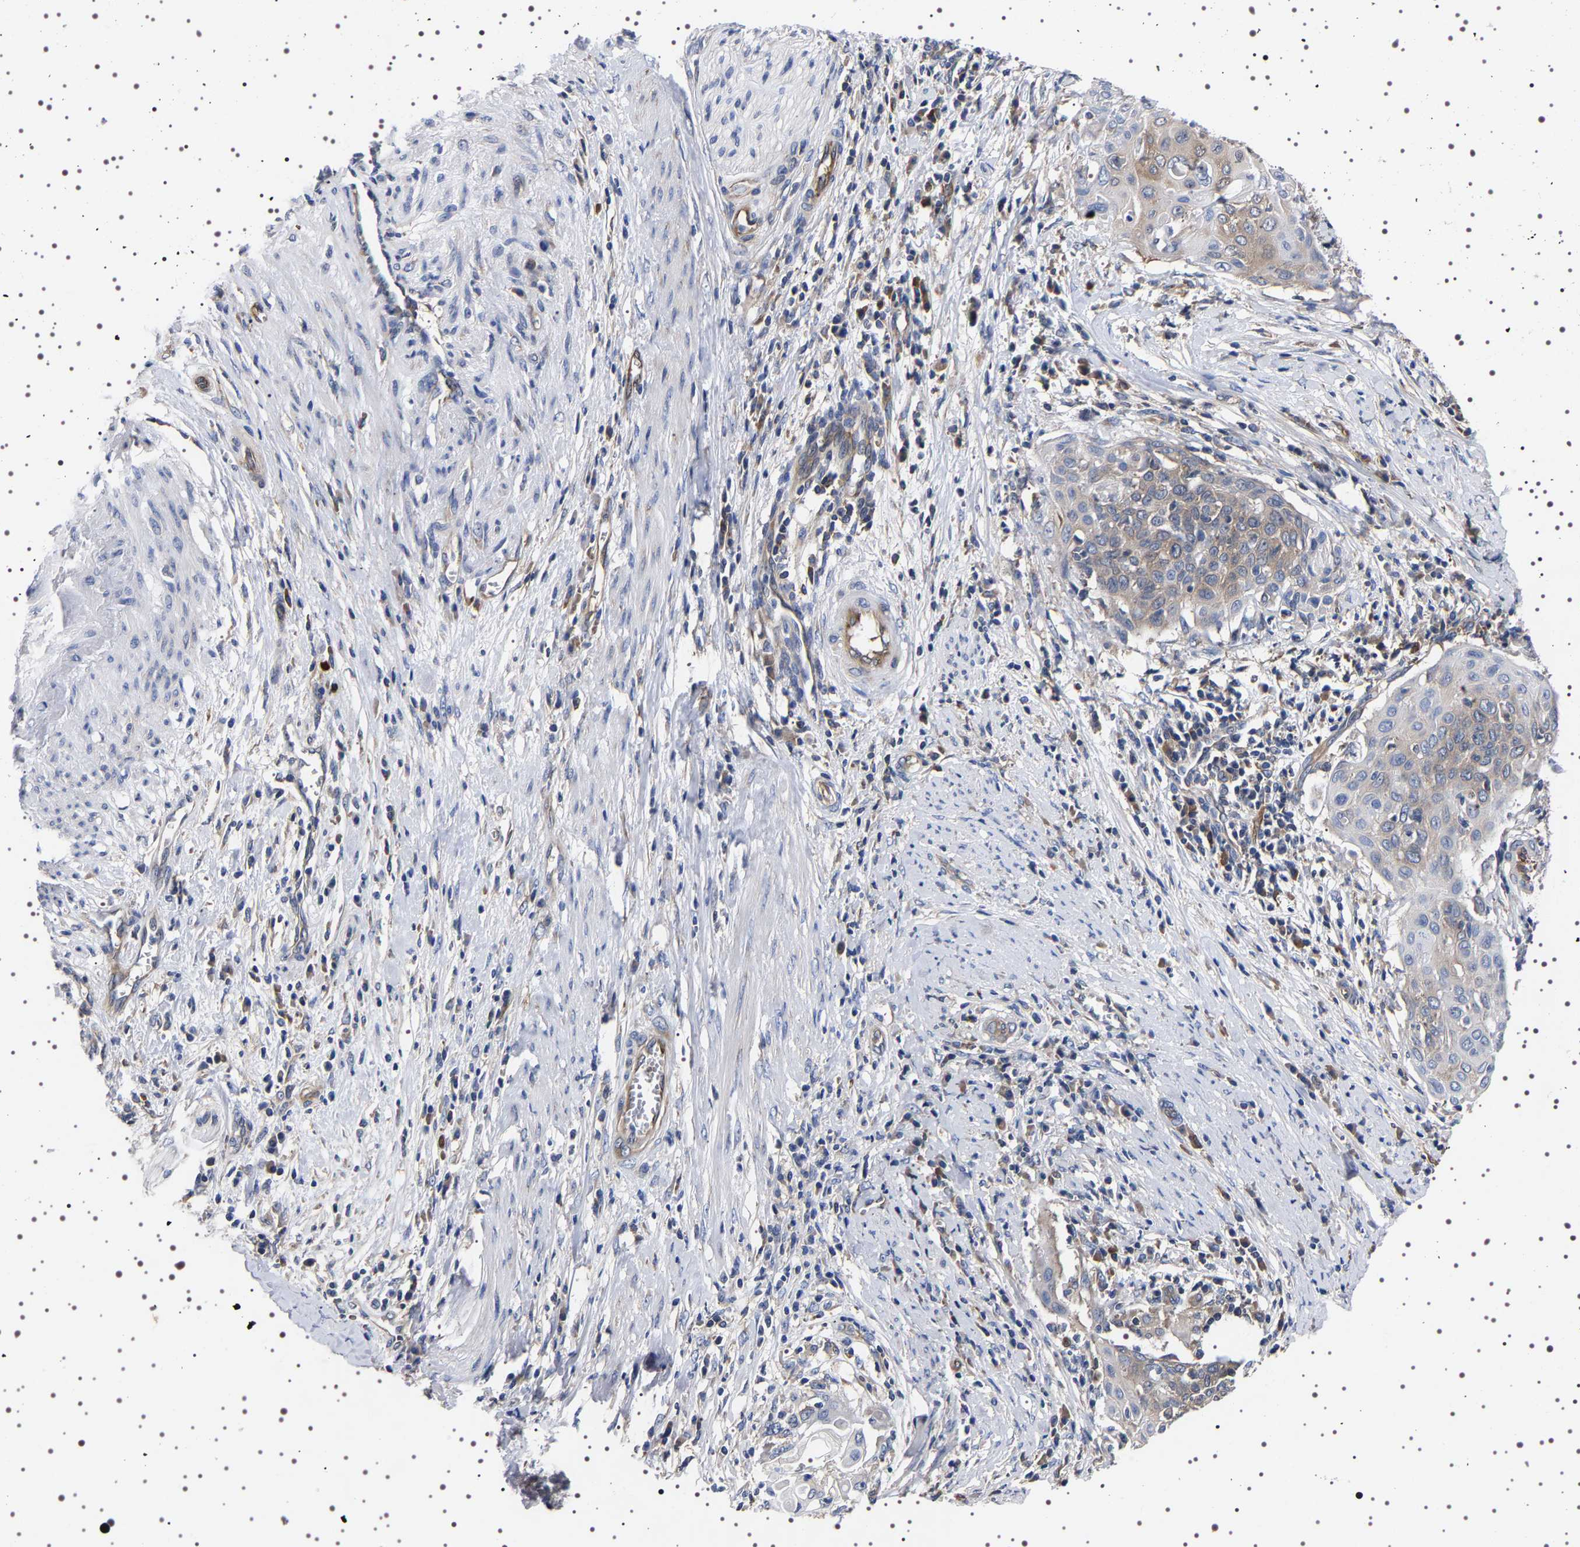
{"staining": {"intensity": "weak", "quantity": "25%-75%", "location": "cytoplasmic/membranous"}, "tissue": "cervical cancer", "cell_type": "Tumor cells", "image_type": "cancer", "snomed": [{"axis": "morphology", "description": "Squamous cell carcinoma, NOS"}, {"axis": "topography", "description": "Cervix"}], "caption": "Protein staining exhibits weak cytoplasmic/membranous staining in about 25%-75% of tumor cells in cervical cancer.", "gene": "DARS1", "patient": {"sex": "female", "age": 39}}